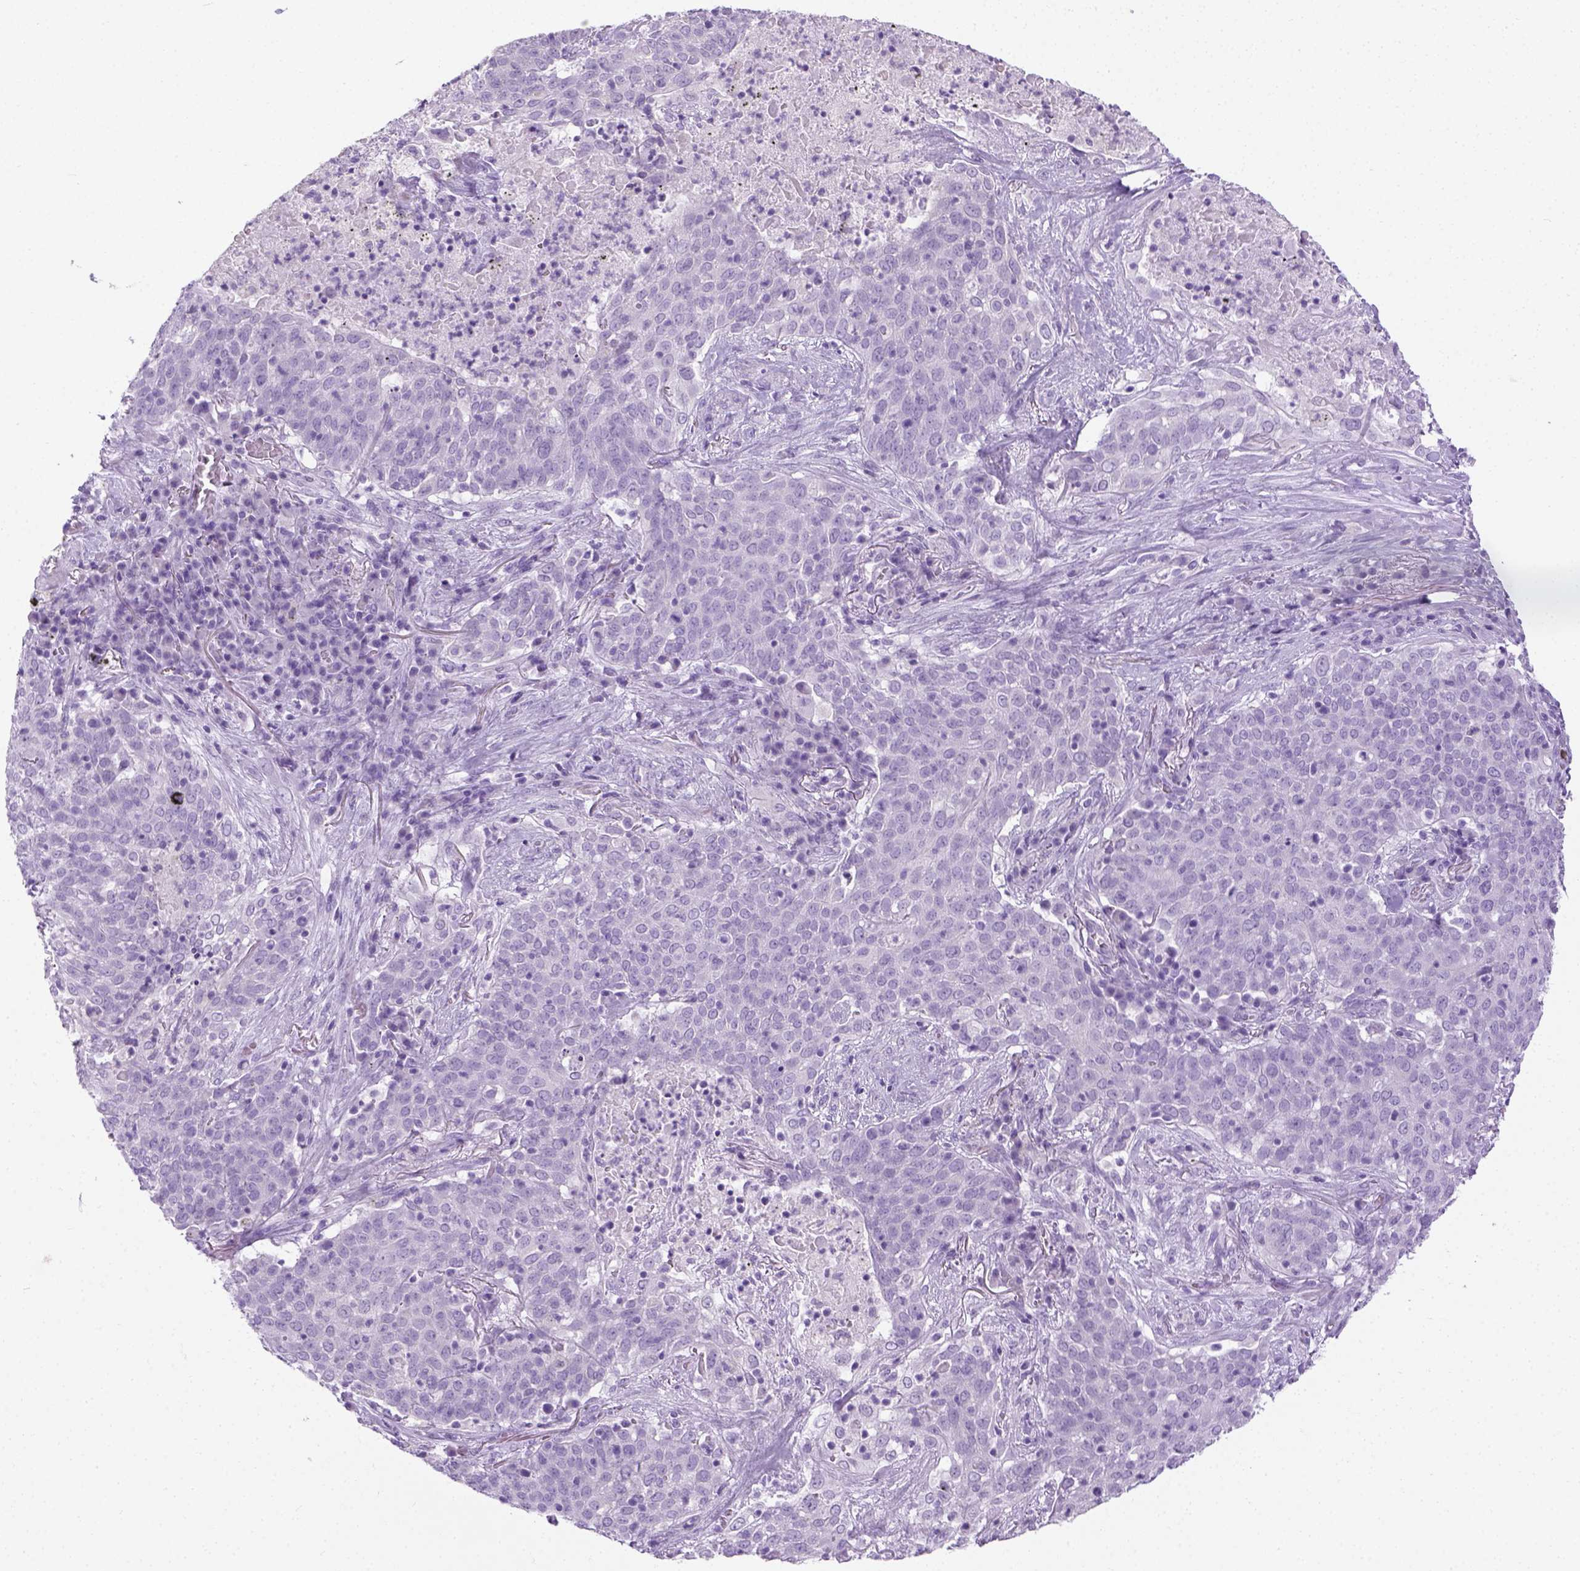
{"staining": {"intensity": "negative", "quantity": "none", "location": "none"}, "tissue": "lung cancer", "cell_type": "Tumor cells", "image_type": "cancer", "snomed": [{"axis": "morphology", "description": "Squamous cell carcinoma, NOS"}, {"axis": "topography", "description": "Lung"}], "caption": "Tumor cells show no significant protein positivity in lung cancer (squamous cell carcinoma).", "gene": "LGSN", "patient": {"sex": "male", "age": 82}}